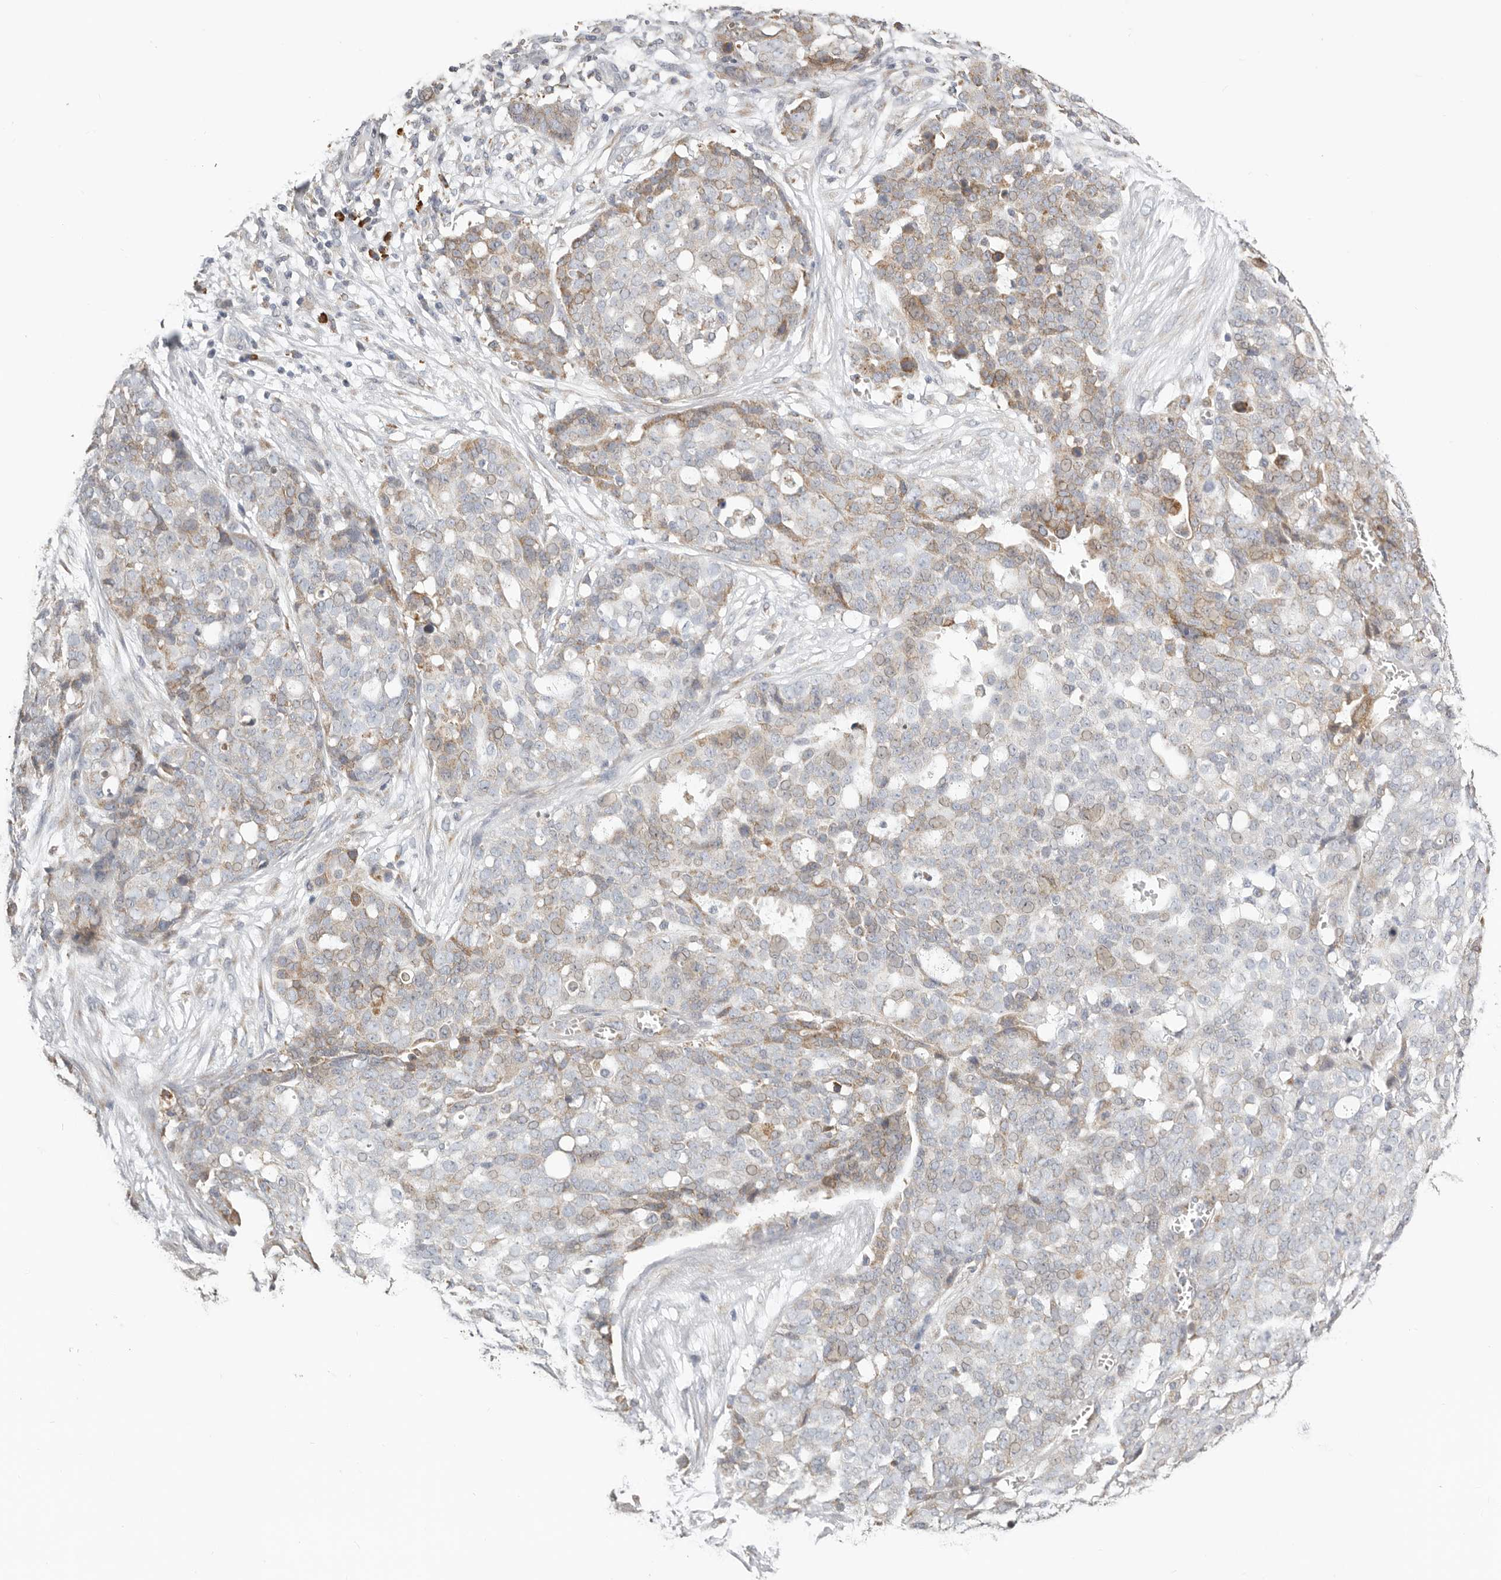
{"staining": {"intensity": "weak", "quantity": "25%-75%", "location": "cytoplasmic/membranous"}, "tissue": "ovarian cancer", "cell_type": "Tumor cells", "image_type": "cancer", "snomed": [{"axis": "morphology", "description": "Cystadenocarcinoma, serous, NOS"}, {"axis": "topography", "description": "Soft tissue"}, {"axis": "topography", "description": "Ovary"}], "caption": "A high-resolution image shows IHC staining of serous cystadenocarcinoma (ovarian), which exhibits weak cytoplasmic/membranous staining in about 25%-75% of tumor cells. The protein of interest is shown in brown color, while the nuclei are stained blue.", "gene": "IL32", "patient": {"sex": "female", "age": 57}}